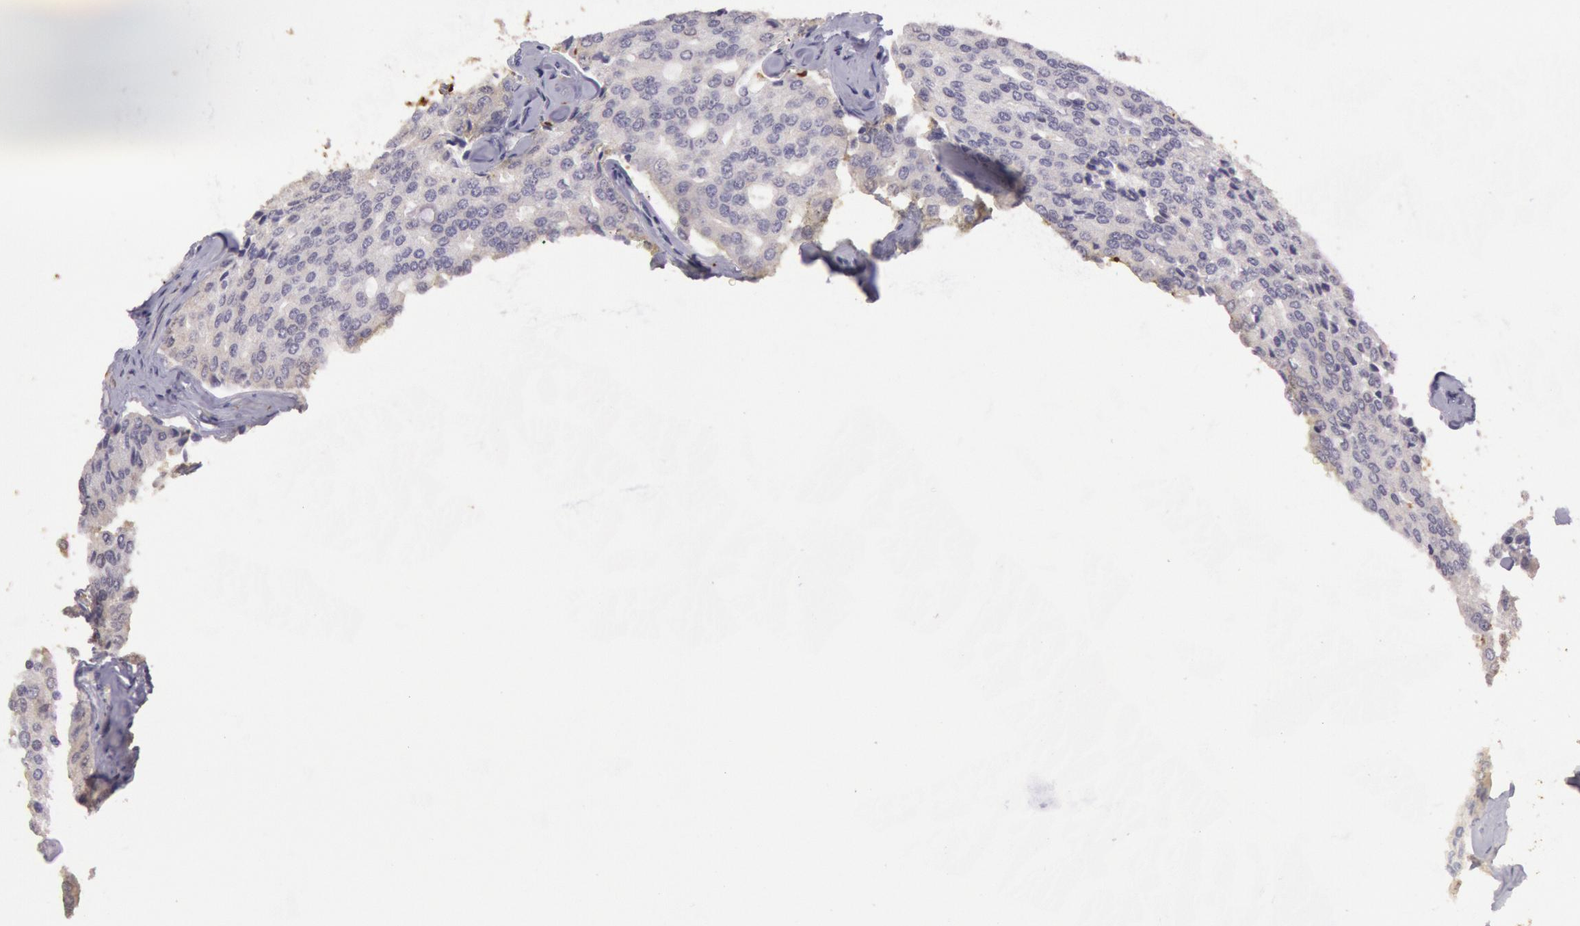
{"staining": {"intensity": "negative", "quantity": "none", "location": "none"}, "tissue": "prostate cancer", "cell_type": "Tumor cells", "image_type": "cancer", "snomed": [{"axis": "morphology", "description": "Adenocarcinoma, High grade"}, {"axis": "topography", "description": "Prostate"}], "caption": "This is an immunohistochemistry image of human prostate high-grade adenocarcinoma. There is no positivity in tumor cells.", "gene": "CKB", "patient": {"sex": "male", "age": 64}}